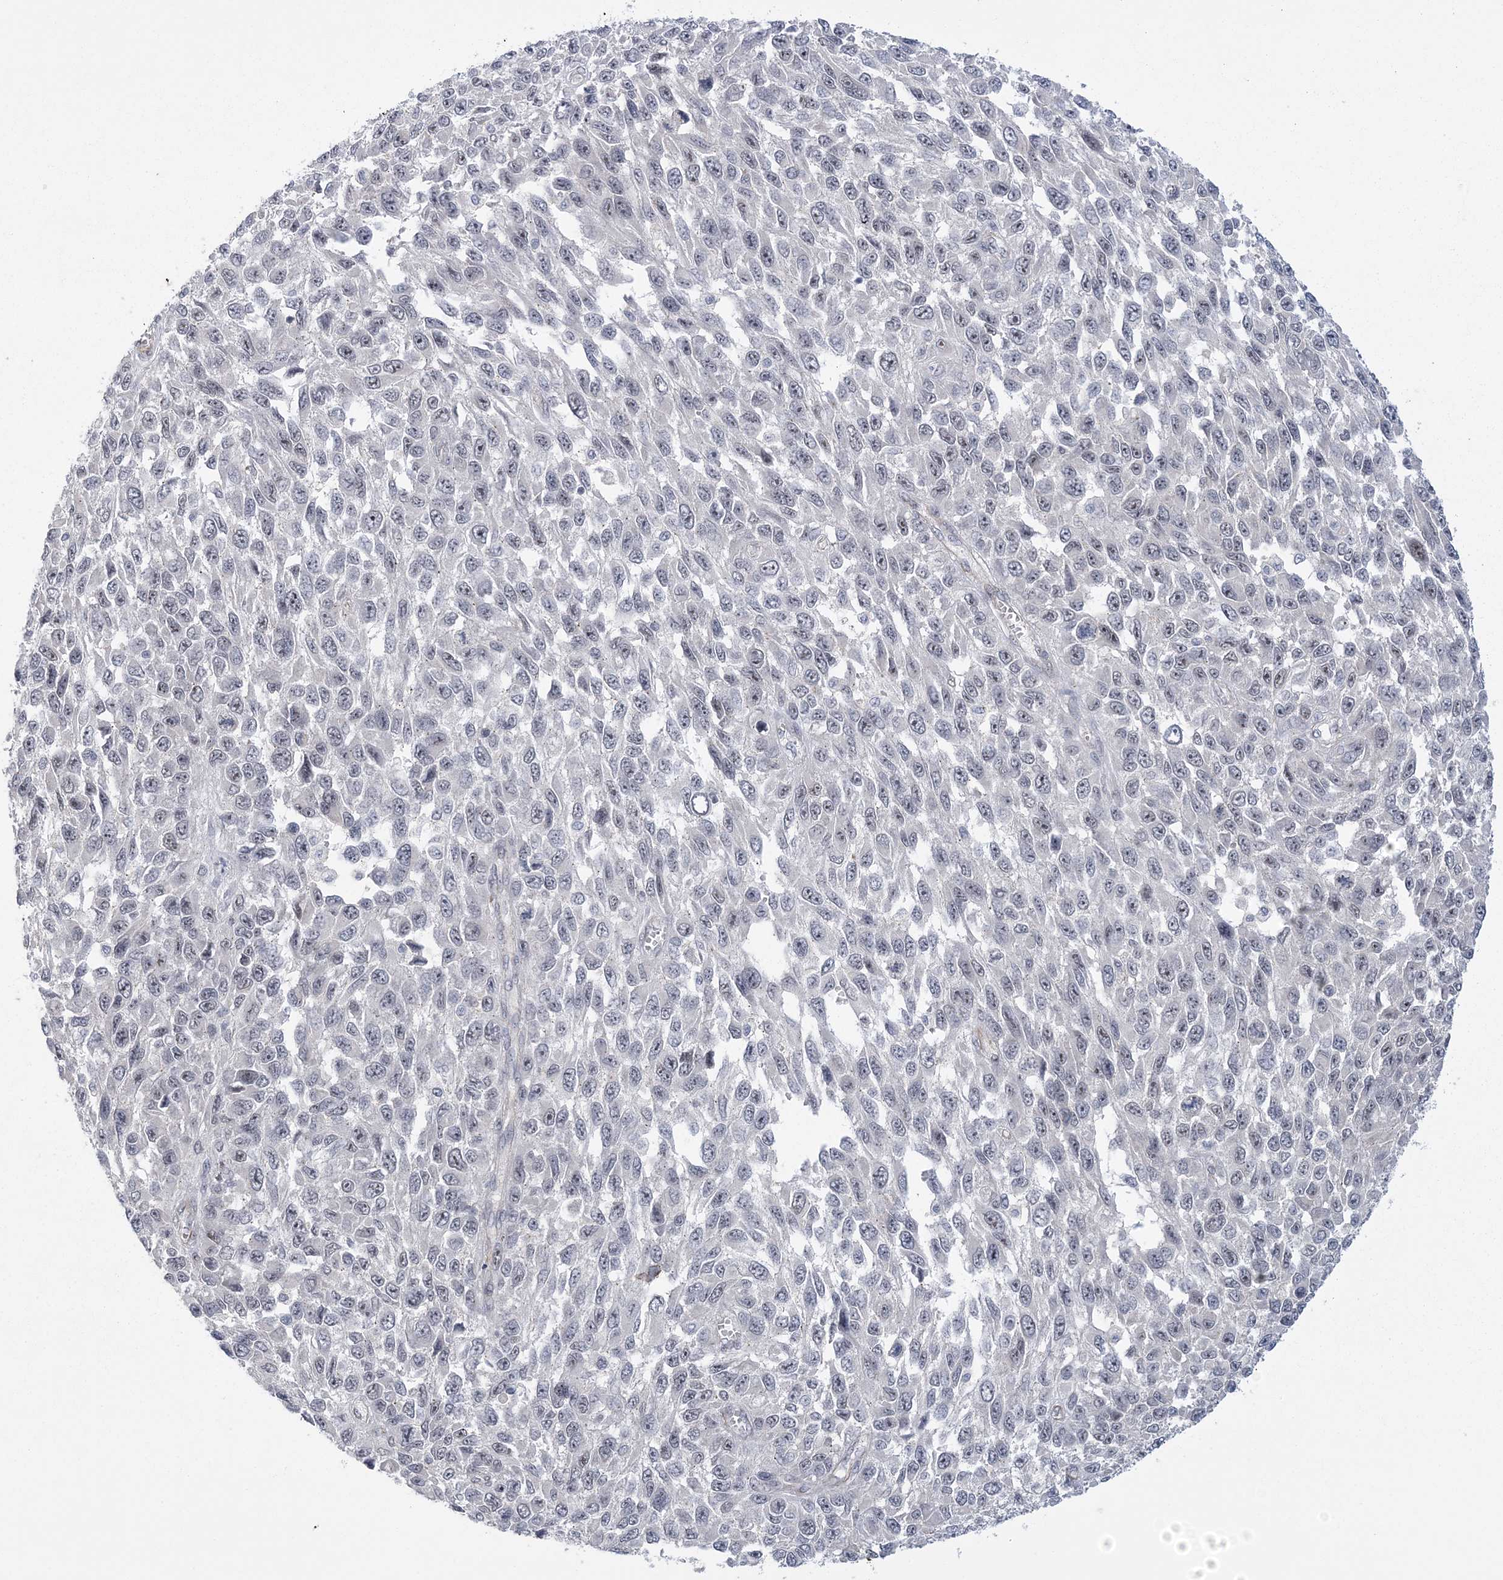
{"staining": {"intensity": "negative", "quantity": "none", "location": "none"}, "tissue": "melanoma", "cell_type": "Tumor cells", "image_type": "cancer", "snomed": [{"axis": "morphology", "description": "Malignant melanoma, NOS"}, {"axis": "topography", "description": "Skin"}], "caption": "DAB (3,3'-diaminobenzidine) immunohistochemical staining of melanoma reveals no significant positivity in tumor cells.", "gene": "HOMEZ", "patient": {"sex": "female", "age": 96}}